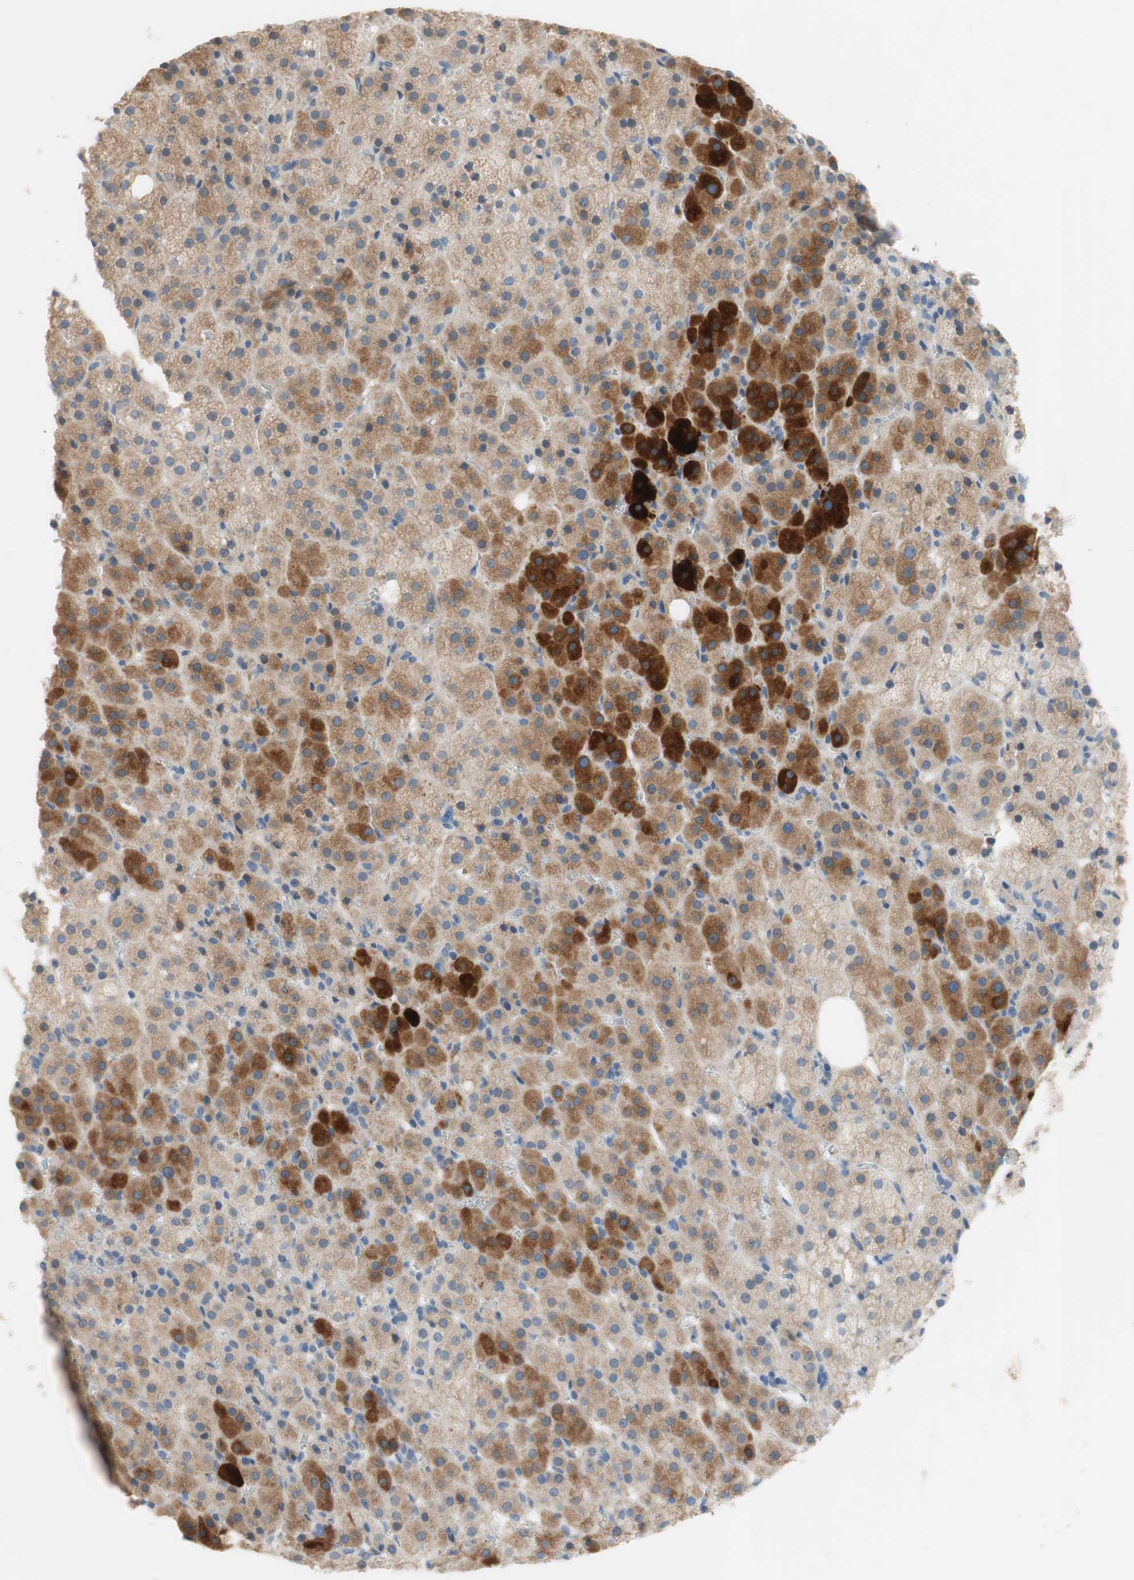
{"staining": {"intensity": "strong", "quantity": "25%-75%", "location": "cytoplasmic/membranous"}, "tissue": "adrenal gland", "cell_type": "Glandular cells", "image_type": "normal", "snomed": [{"axis": "morphology", "description": "Normal tissue, NOS"}, {"axis": "topography", "description": "Adrenal gland"}], "caption": "Protein expression analysis of benign human adrenal gland reveals strong cytoplasmic/membranous staining in approximately 25%-75% of glandular cells.", "gene": "FDFT1", "patient": {"sex": "female", "age": 57}}